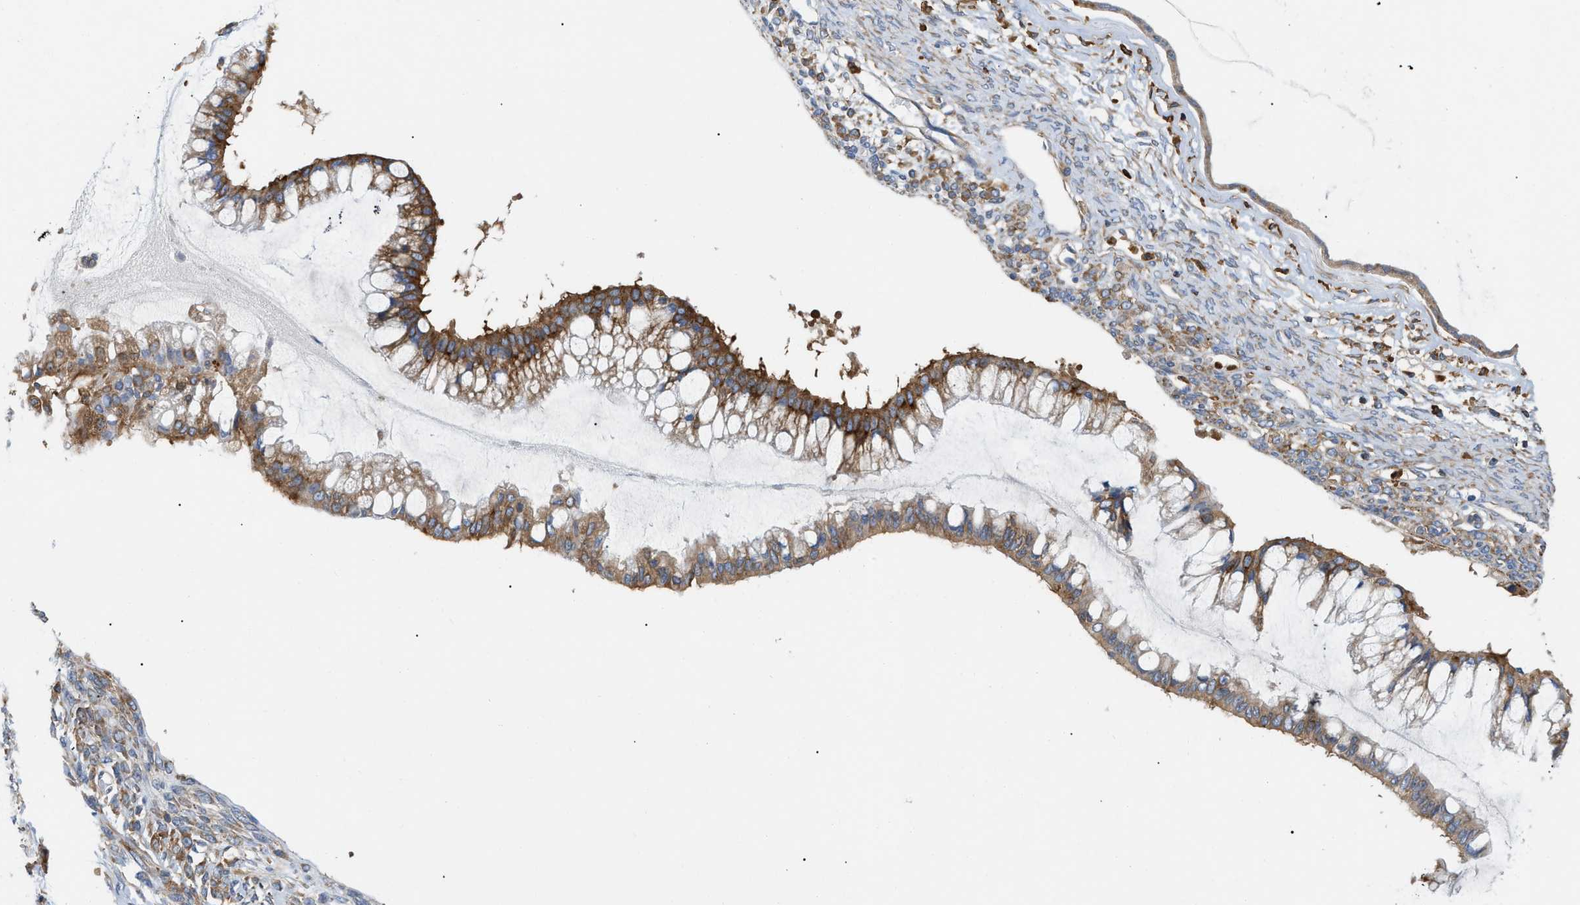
{"staining": {"intensity": "moderate", "quantity": ">75%", "location": "cytoplasmic/membranous"}, "tissue": "ovarian cancer", "cell_type": "Tumor cells", "image_type": "cancer", "snomed": [{"axis": "morphology", "description": "Cystadenocarcinoma, mucinous, NOS"}, {"axis": "topography", "description": "Ovary"}], "caption": "Human ovarian mucinous cystadenocarcinoma stained for a protein (brown) displays moderate cytoplasmic/membranous positive expression in about >75% of tumor cells.", "gene": "GPAT4", "patient": {"sex": "female", "age": 73}}